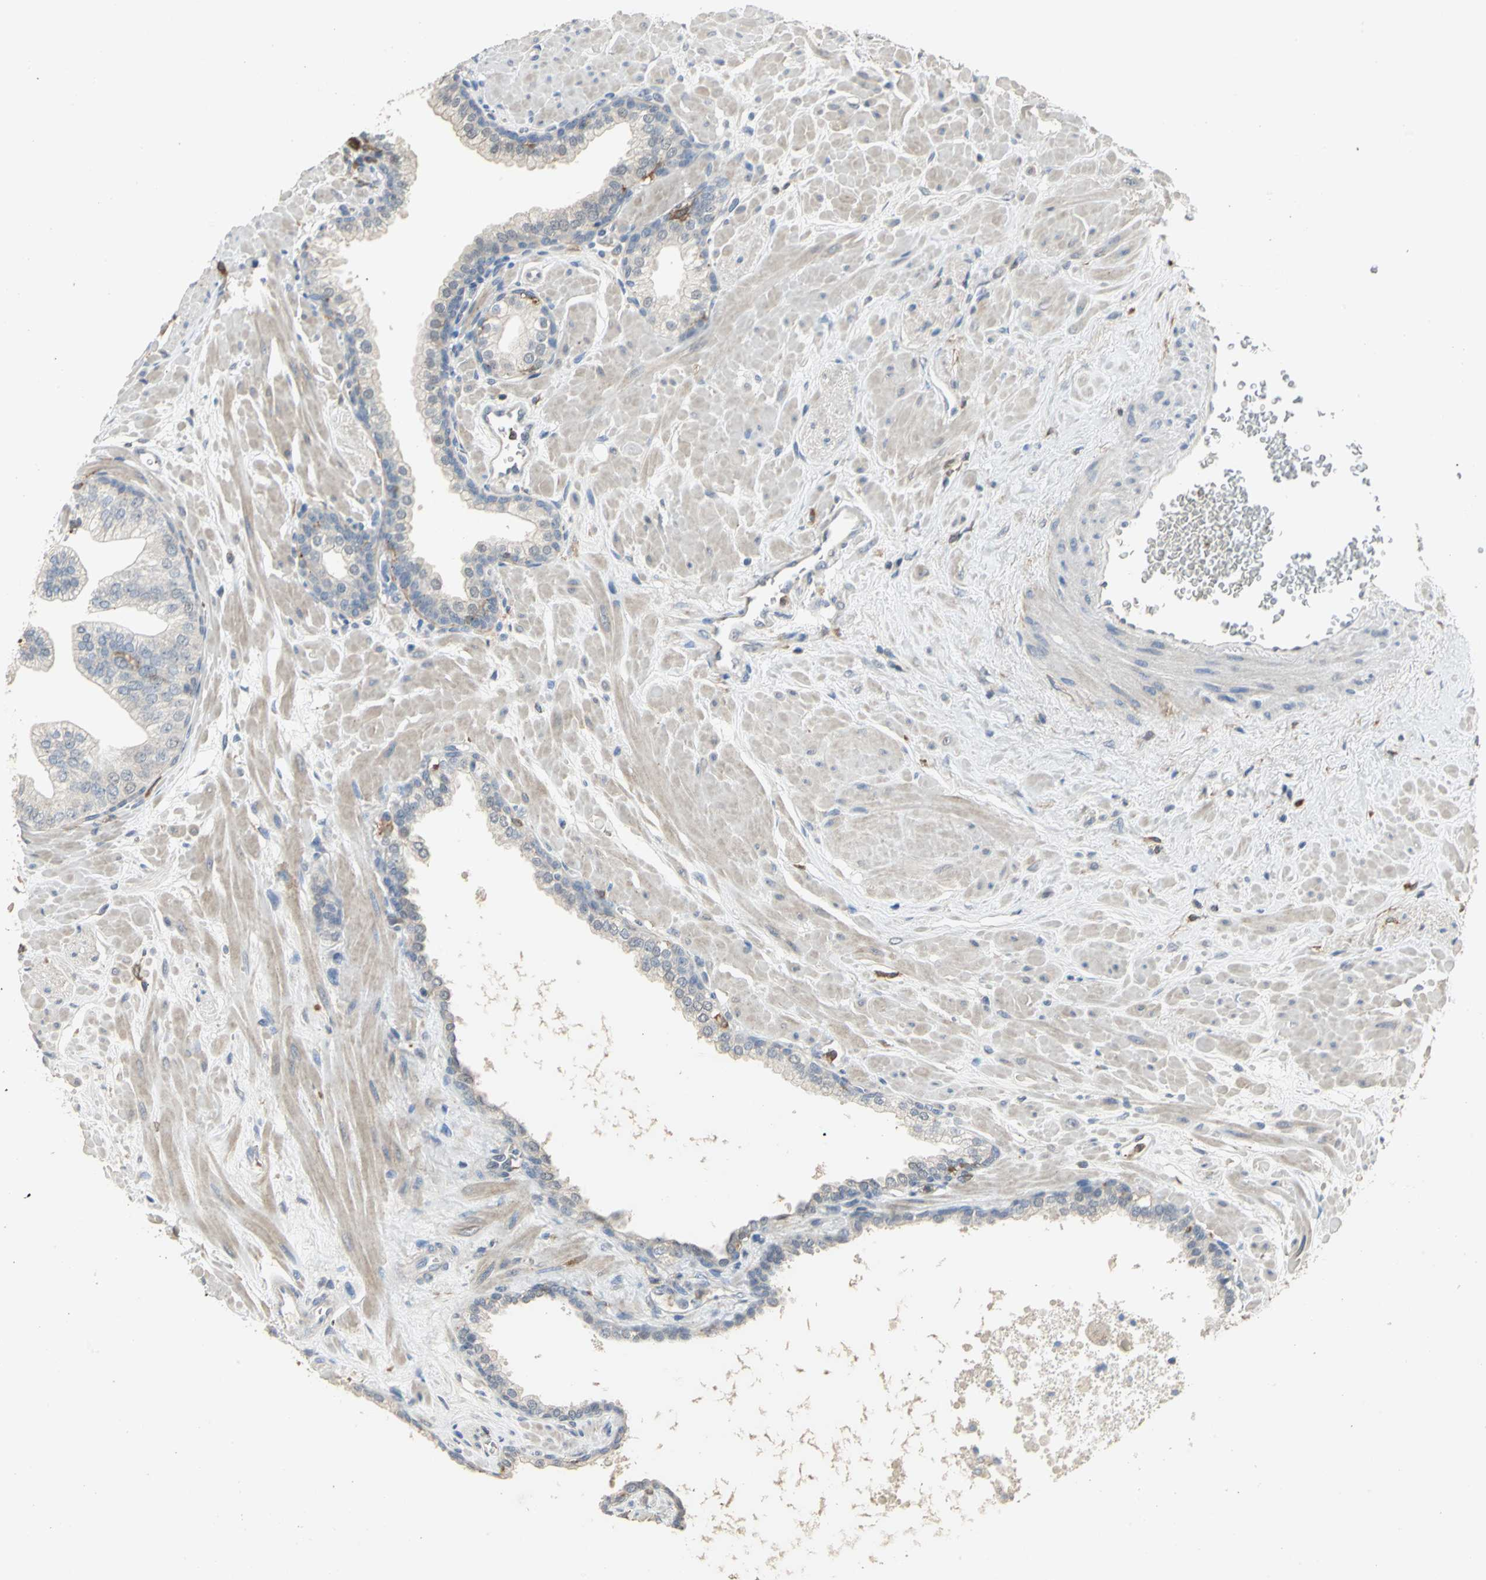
{"staining": {"intensity": "negative", "quantity": "none", "location": "none"}, "tissue": "prostate", "cell_type": "Glandular cells", "image_type": "normal", "snomed": [{"axis": "morphology", "description": "Normal tissue, NOS"}, {"axis": "topography", "description": "Prostate"}], "caption": "Immunohistochemistry (IHC) micrograph of unremarkable prostate: prostate stained with DAB reveals no significant protein staining in glandular cells.", "gene": "SKAP2", "patient": {"sex": "male", "age": 60}}